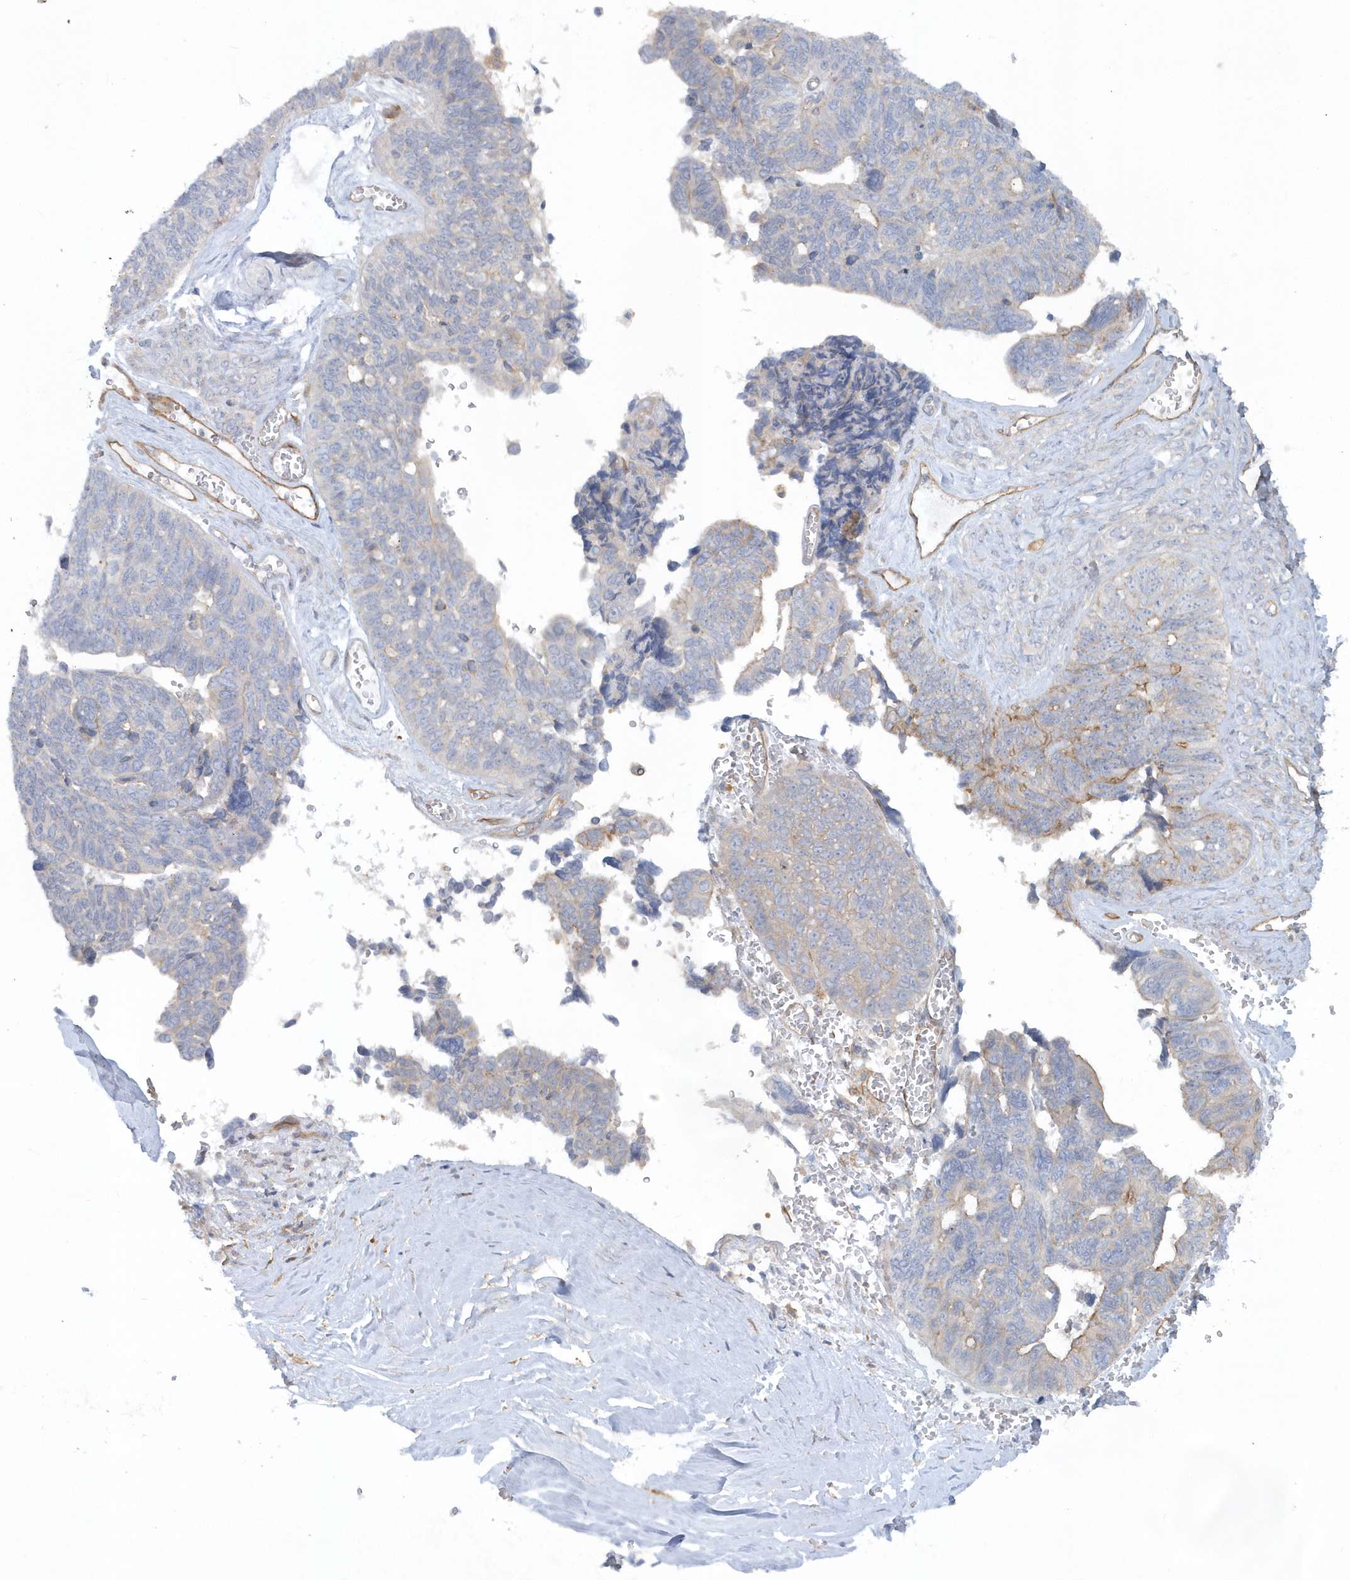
{"staining": {"intensity": "negative", "quantity": "none", "location": "none"}, "tissue": "ovarian cancer", "cell_type": "Tumor cells", "image_type": "cancer", "snomed": [{"axis": "morphology", "description": "Cystadenocarcinoma, serous, NOS"}, {"axis": "topography", "description": "Ovary"}], "caption": "Tumor cells are negative for protein expression in human ovarian serous cystadenocarcinoma. (DAB immunohistochemistry, high magnification).", "gene": "RAI14", "patient": {"sex": "female", "age": 79}}